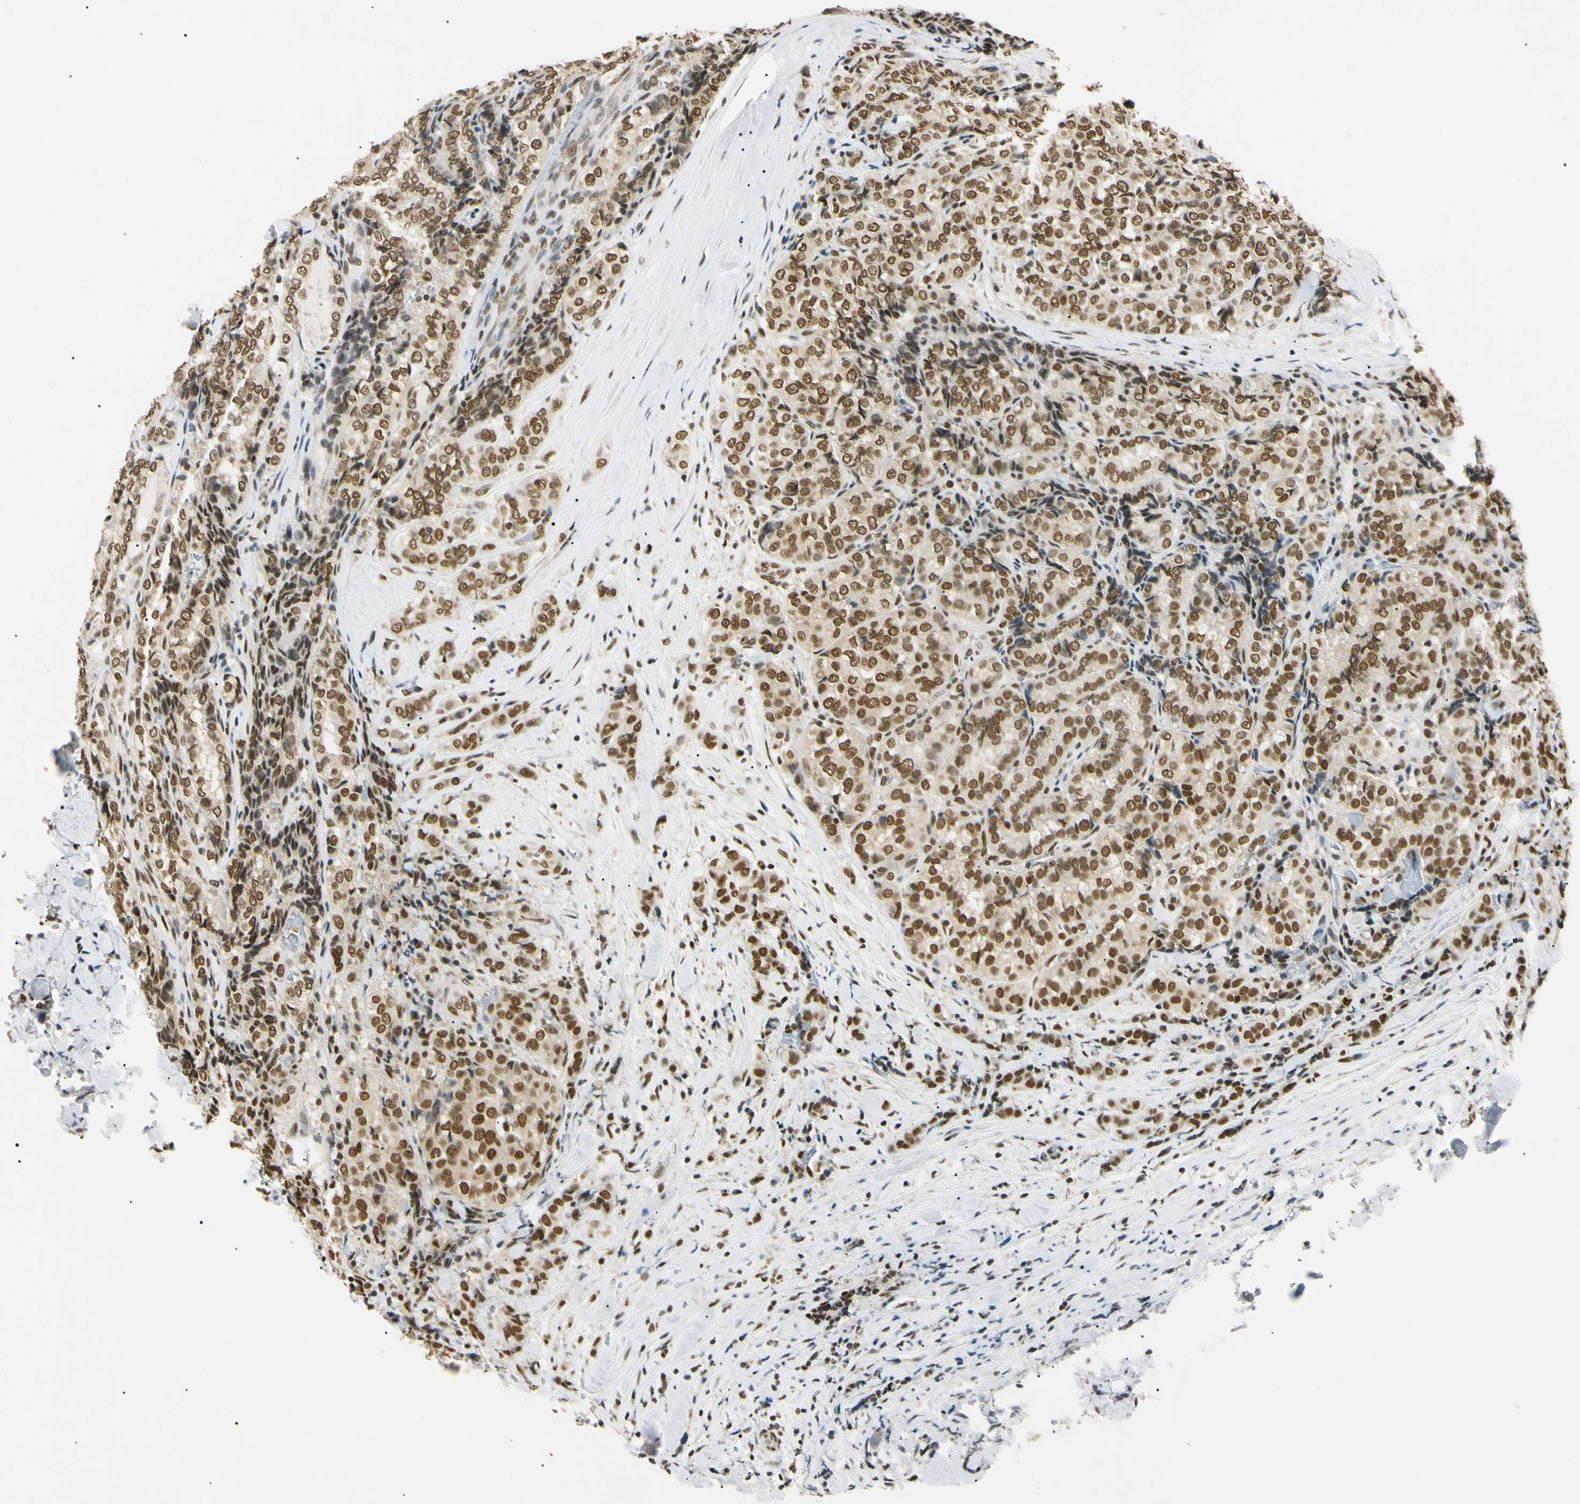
{"staining": {"intensity": "strong", "quantity": ">75%", "location": "nuclear"}, "tissue": "thyroid cancer", "cell_type": "Tumor cells", "image_type": "cancer", "snomed": [{"axis": "morphology", "description": "Normal tissue, NOS"}, {"axis": "morphology", "description": "Papillary adenocarcinoma, NOS"}, {"axis": "topography", "description": "Thyroid gland"}], "caption": "Approximately >75% of tumor cells in thyroid papillary adenocarcinoma show strong nuclear protein expression as visualized by brown immunohistochemical staining.", "gene": "SMARCA5", "patient": {"sex": "female", "age": 30}}